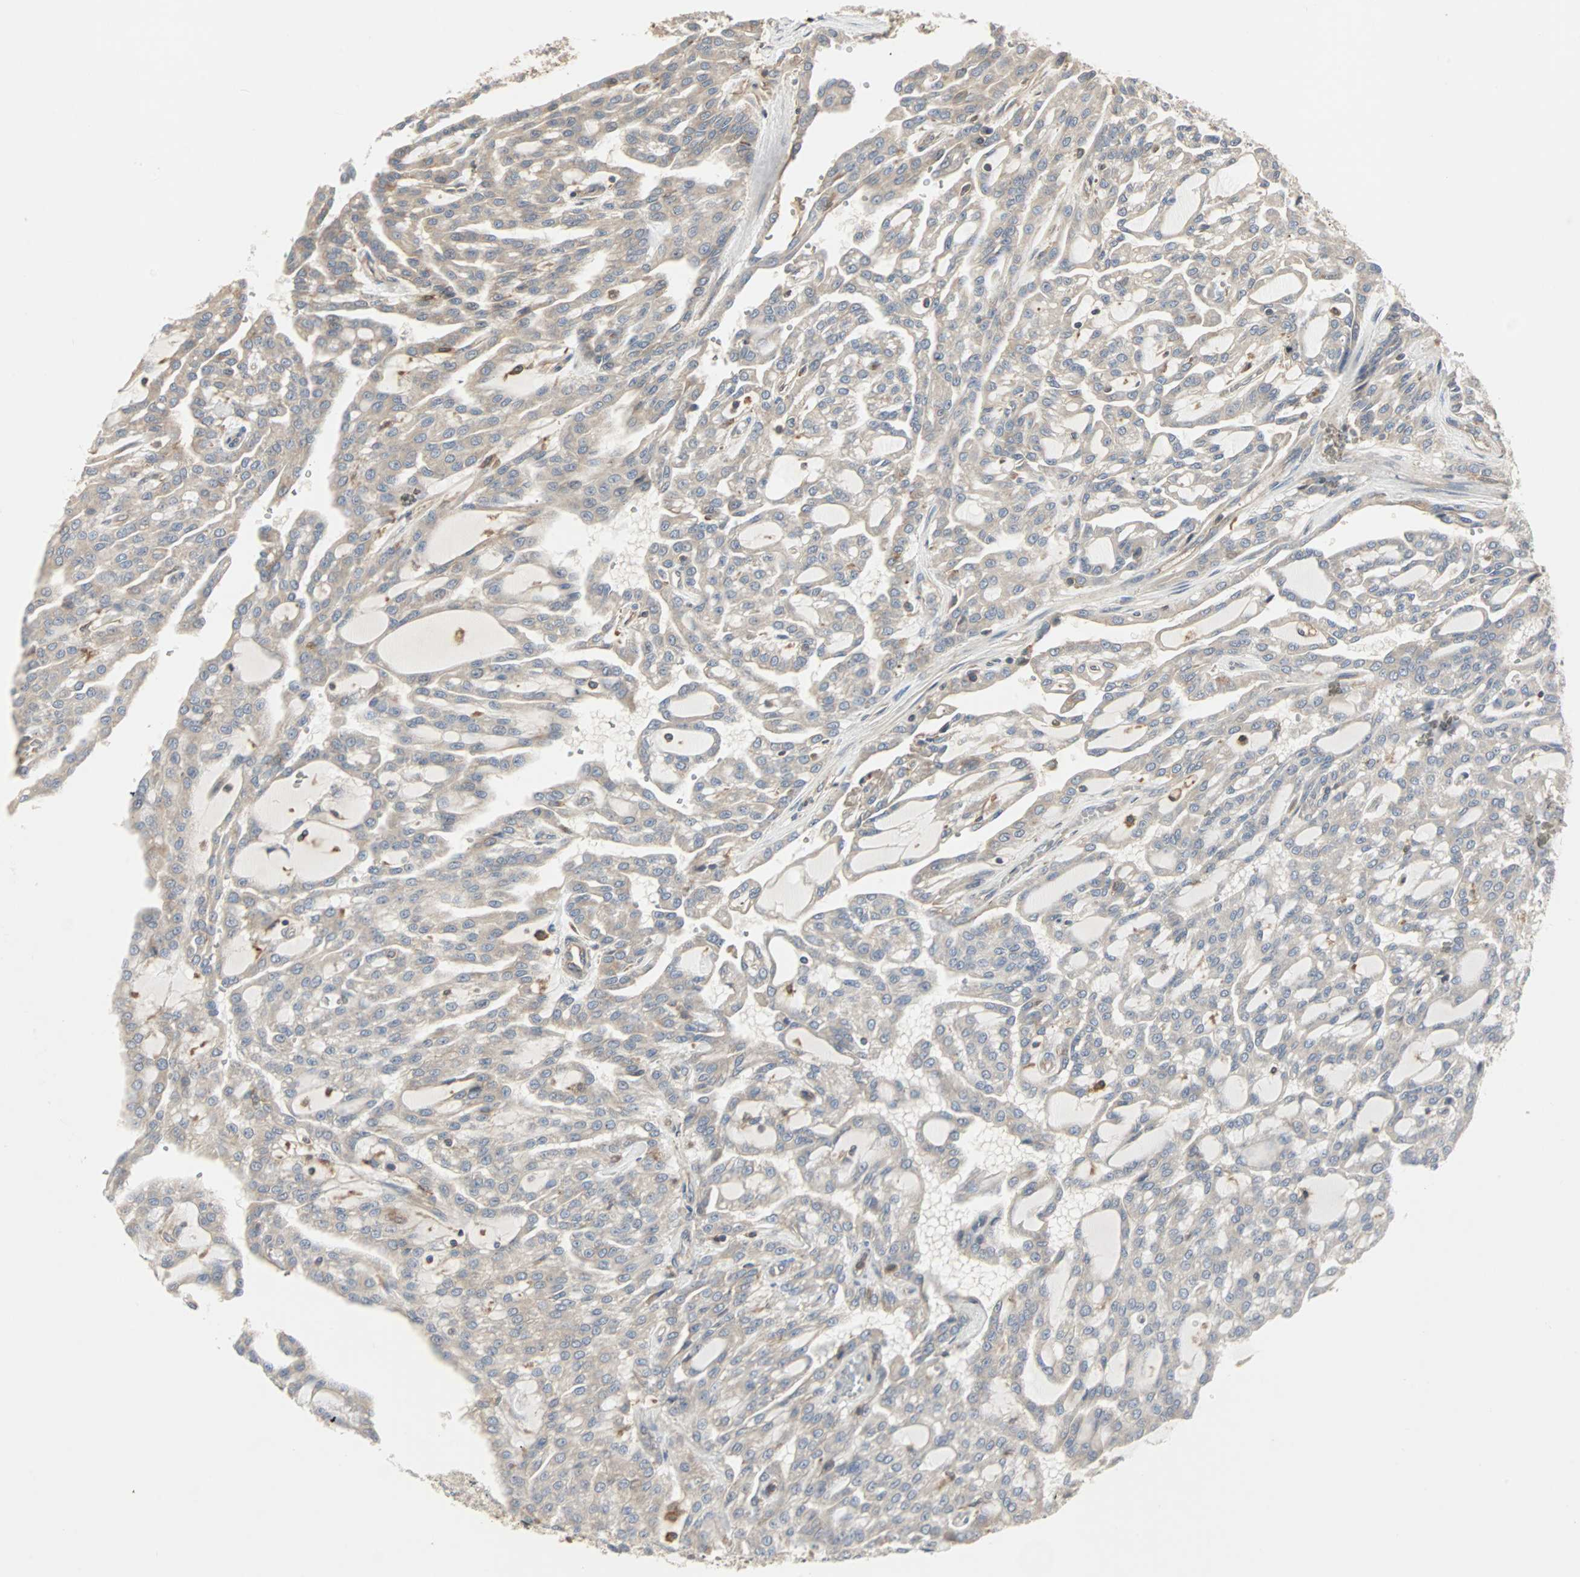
{"staining": {"intensity": "weak", "quantity": ">75%", "location": "cytoplasmic/membranous"}, "tissue": "renal cancer", "cell_type": "Tumor cells", "image_type": "cancer", "snomed": [{"axis": "morphology", "description": "Adenocarcinoma, NOS"}, {"axis": "topography", "description": "Kidney"}], "caption": "The photomicrograph shows staining of renal cancer, revealing weak cytoplasmic/membranous protein positivity (brown color) within tumor cells.", "gene": "GNAI2", "patient": {"sex": "male", "age": 63}}